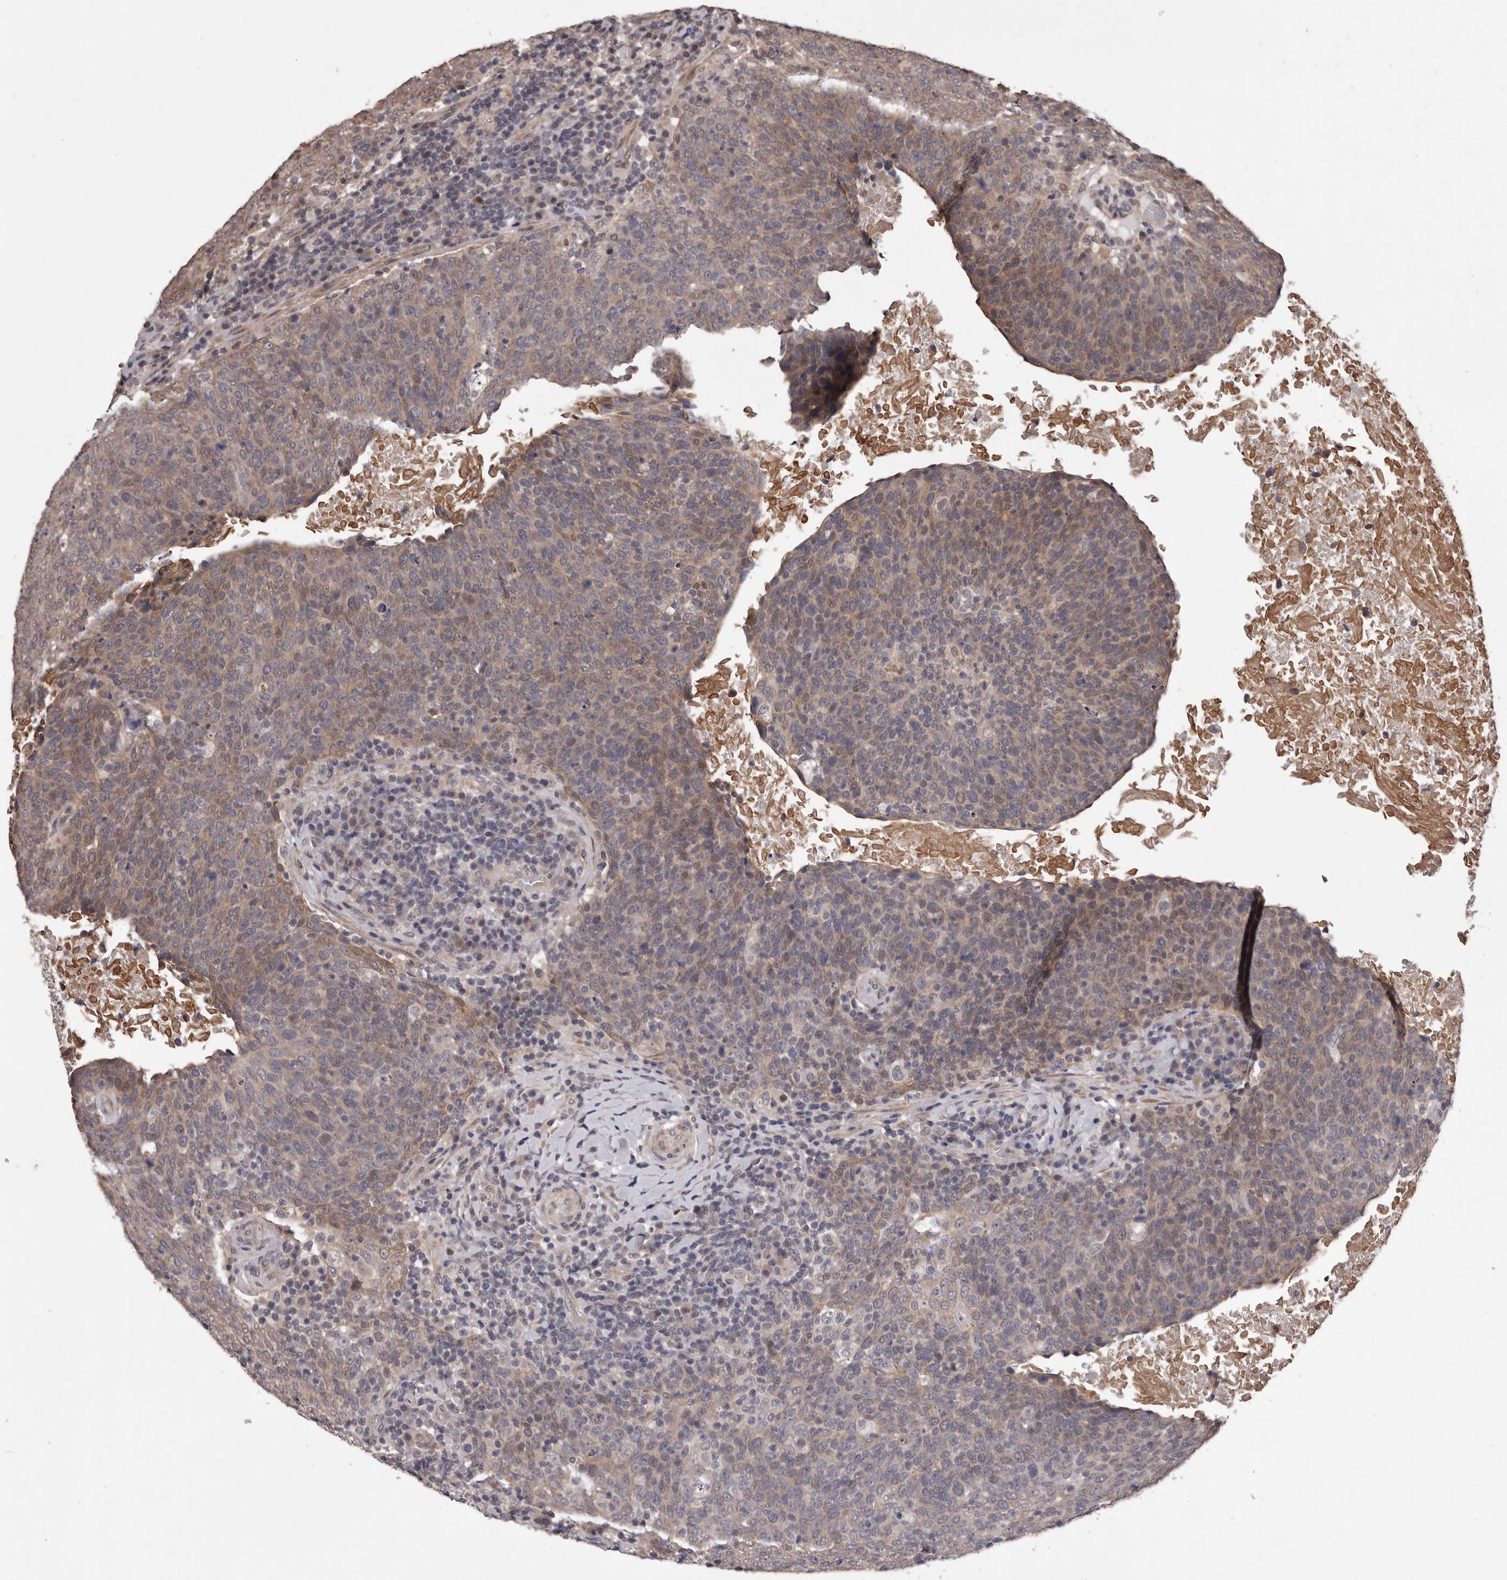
{"staining": {"intensity": "weak", "quantity": "25%-75%", "location": "cytoplasmic/membranous"}, "tissue": "head and neck cancer", "cell_type": "Tumor cells", "image_type": "cancer", "snomed": [{"axis": "morphology", "description": "Squamous cell carcinoma, NOS"}, {"axis": "morphology", "description": "Squamous cell carcinoma, metastatic, NOS"}, {"axis": "topography", "description": "Lymph node"}, {"axis": "topography", "description": "Head-Neck"}], "caption": "About 25%-75% of tumor cells in human squamous cell carcinoma (head and neck) demonstrate weak cytoplasmic/membranous protein staining as visualized by brown immunohistochemical staining.", "gene": "CELF3", "patient": {"sex": "male", "age": 62}}